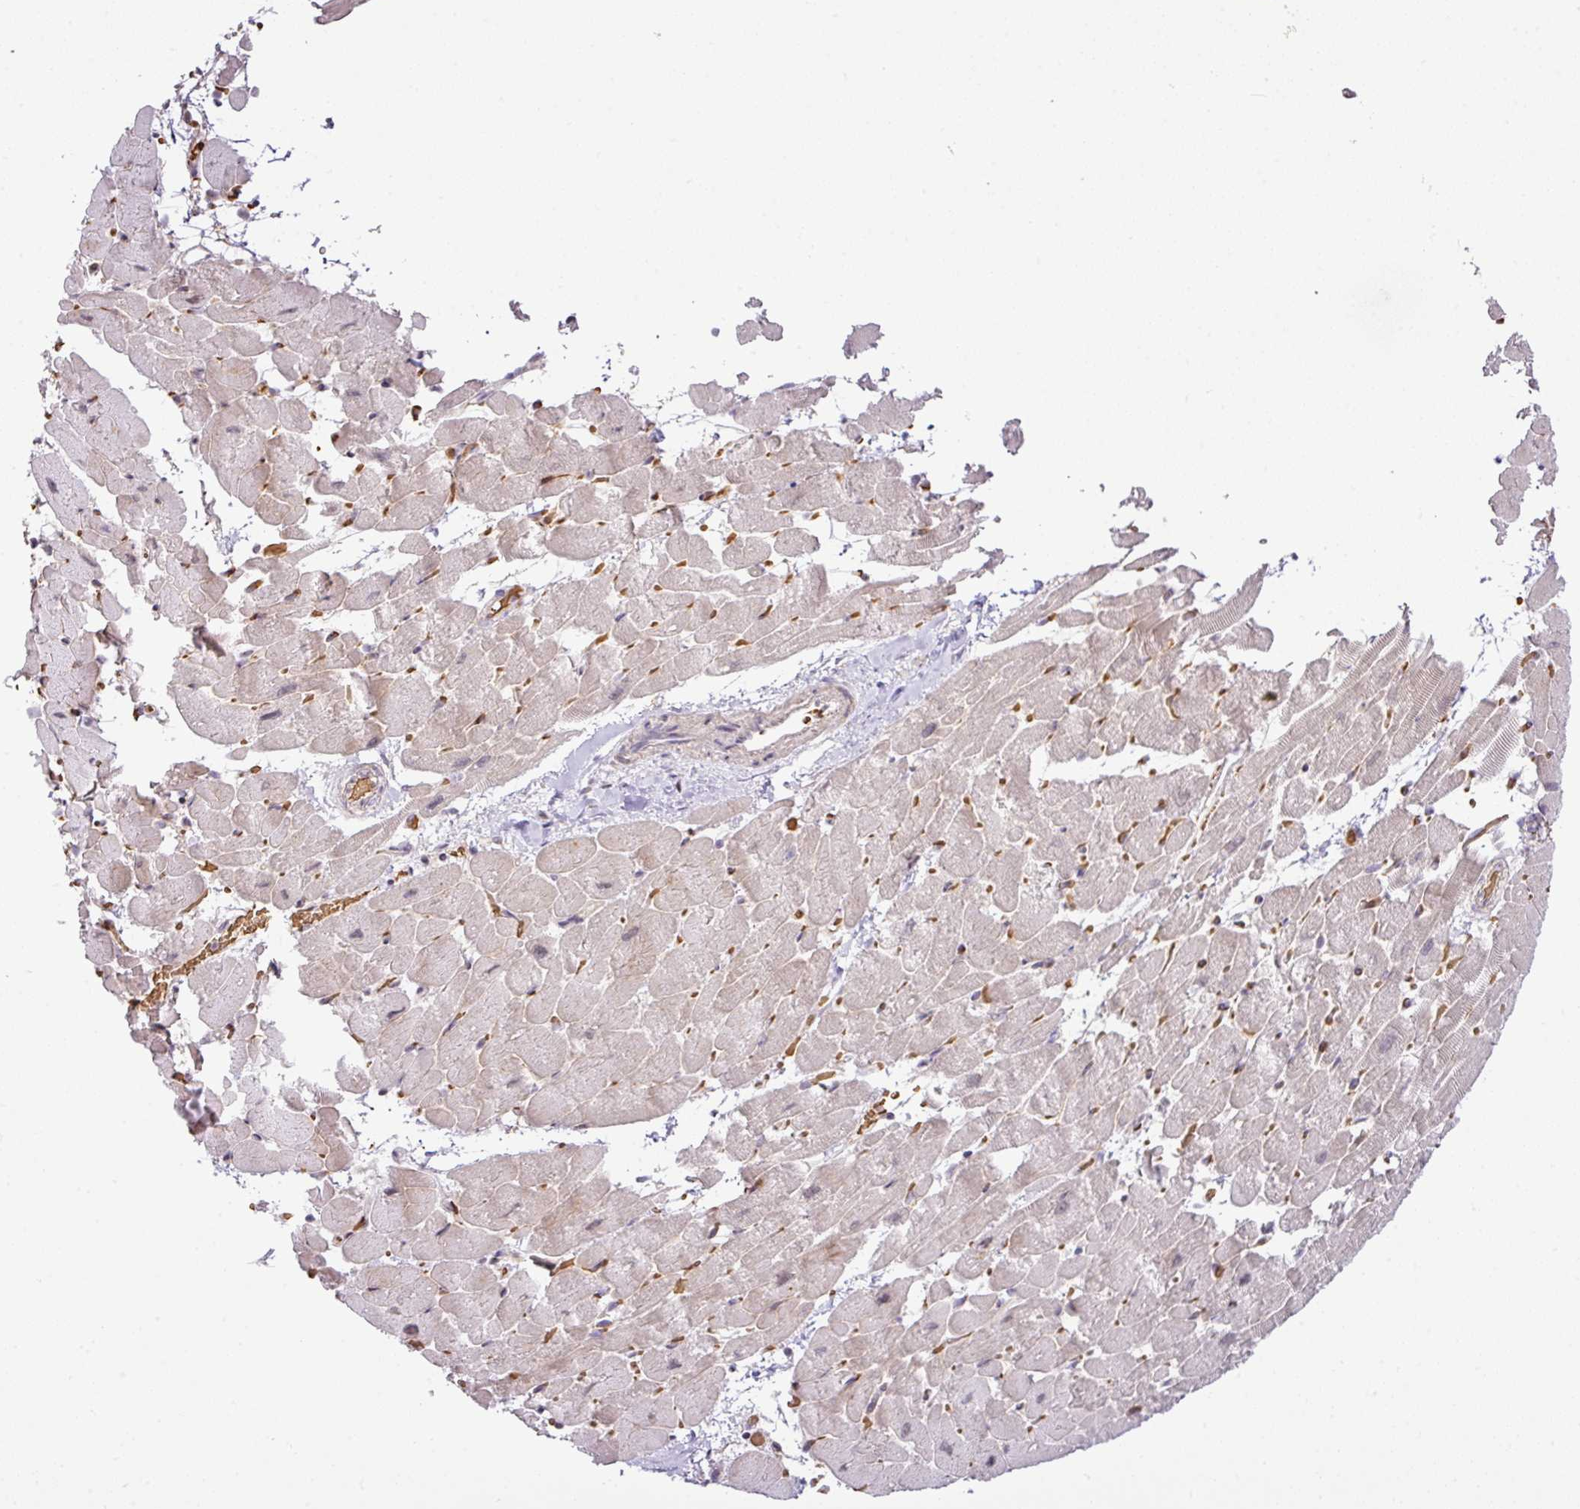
{"staining": {"intensity": "negative", "quantity": "none", "location": "none"}, "tissue": "heart muscle", "cell_type": "Cardiomyocytes", "image_type": "normal", "snomed": [{"axis": "morphology", "description": "Normal tissue, NOS"}, {"axis": "topography", "description": "Heart"}], "caption": "Immunohistochemical staining of normal heart muscle reveals no significant expression in cardiomyocytes. (DAB (3,3'-diaminobenzidine) immunohistochemistry (IHC) visualized using brightfield microscopy, high magnification).", "gene": "PARP2", "patient": {"sex": "male", "age": 37}}